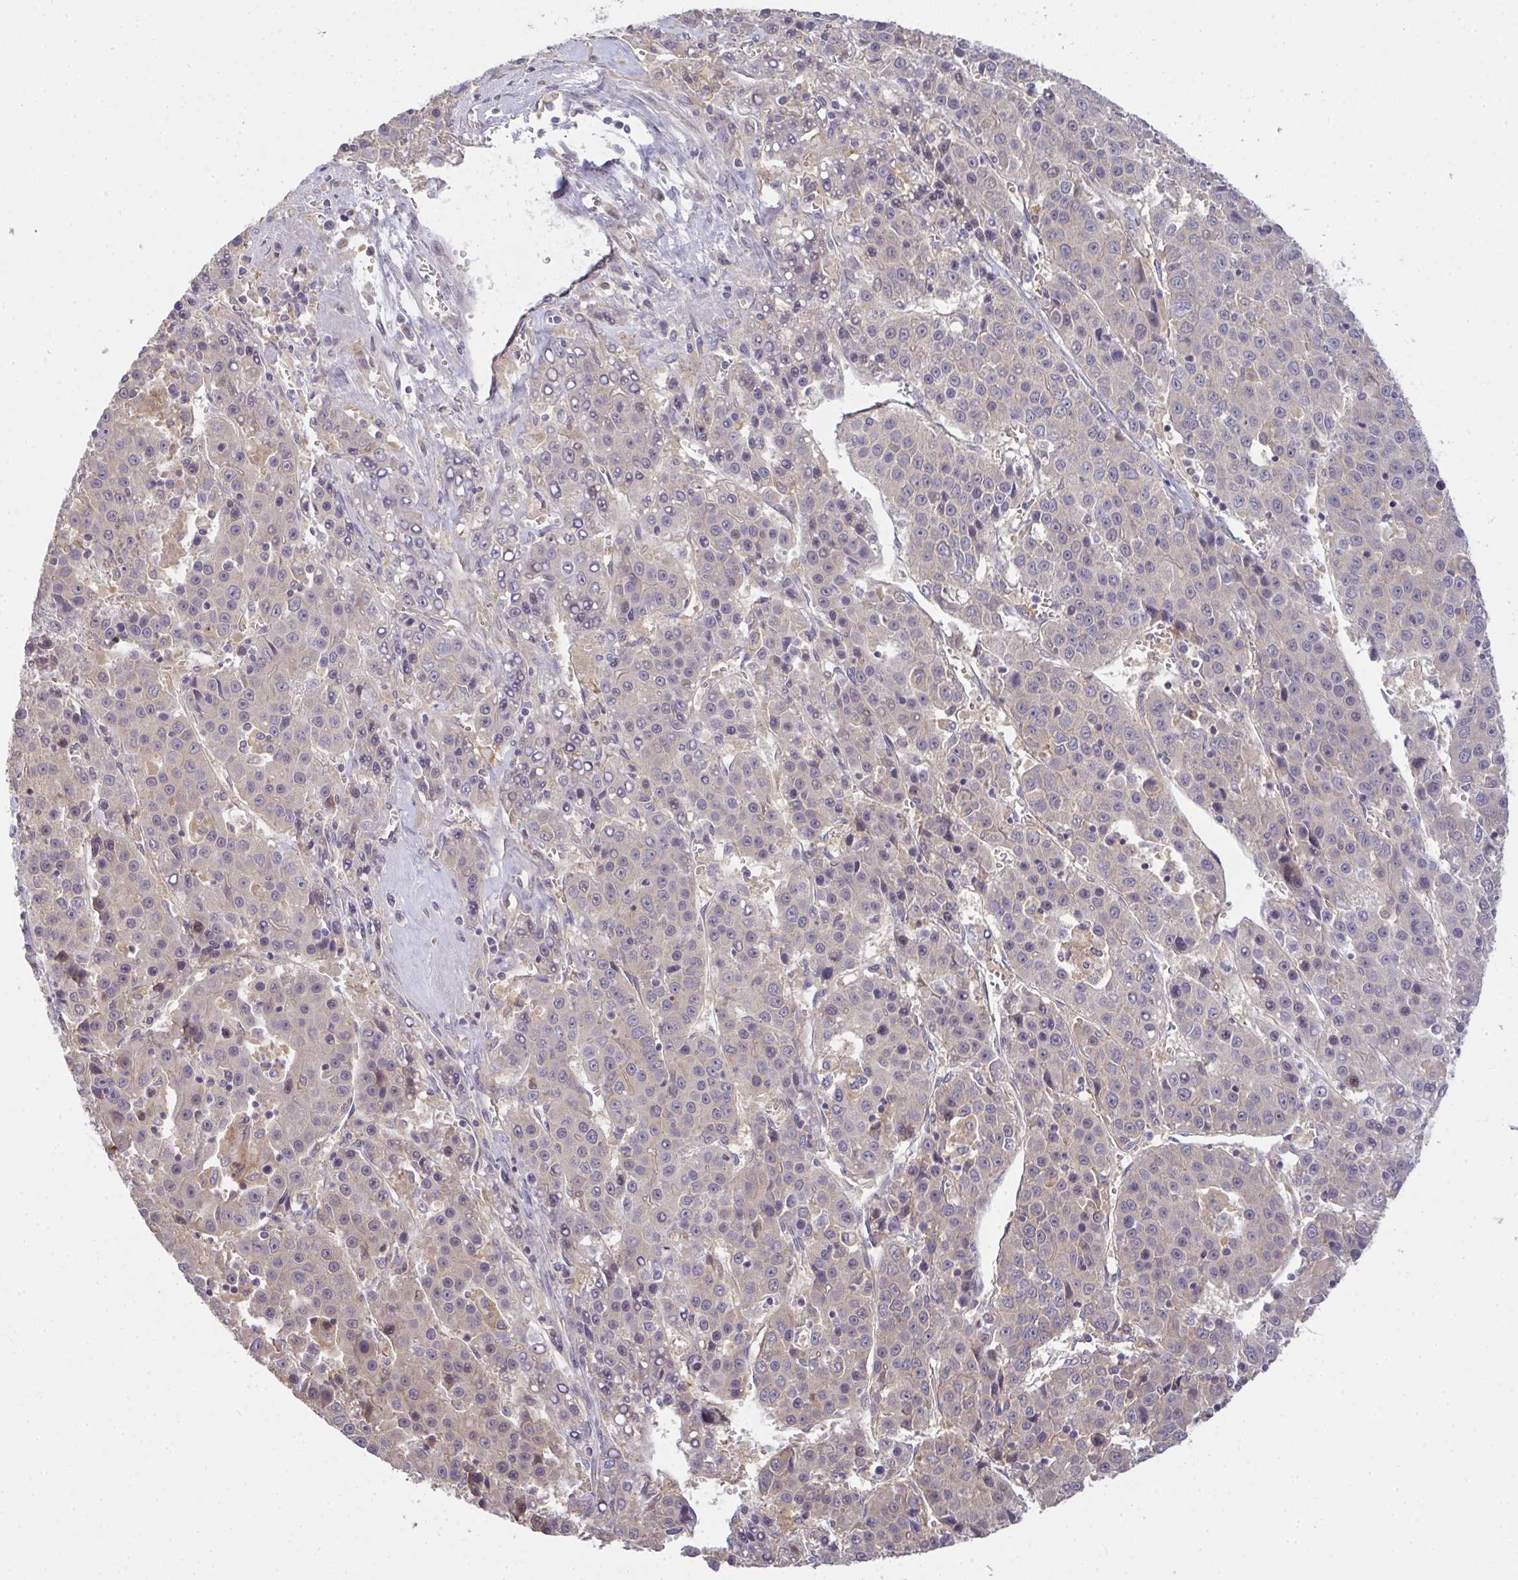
{"staining": {"intensity": "negative", "quantity": "none", "location": "none"}, "tissue": "liver cancer", "cell_type": "Tumor cells", "image_type": "cancer", "snomed": [{"axis": "morphology", "description": "Carcinoma, Hepatocellular, NOS"}, {"axis": "topography", "description": "Liver"}], "caption": "Liver cancer (hepatocellular carcinoma) was stained to show a protein in brown. There is no significant expression in tumor cells.", "gene": "EEF1AKMT1", "patient": {"sex": "female", "age": 53}}